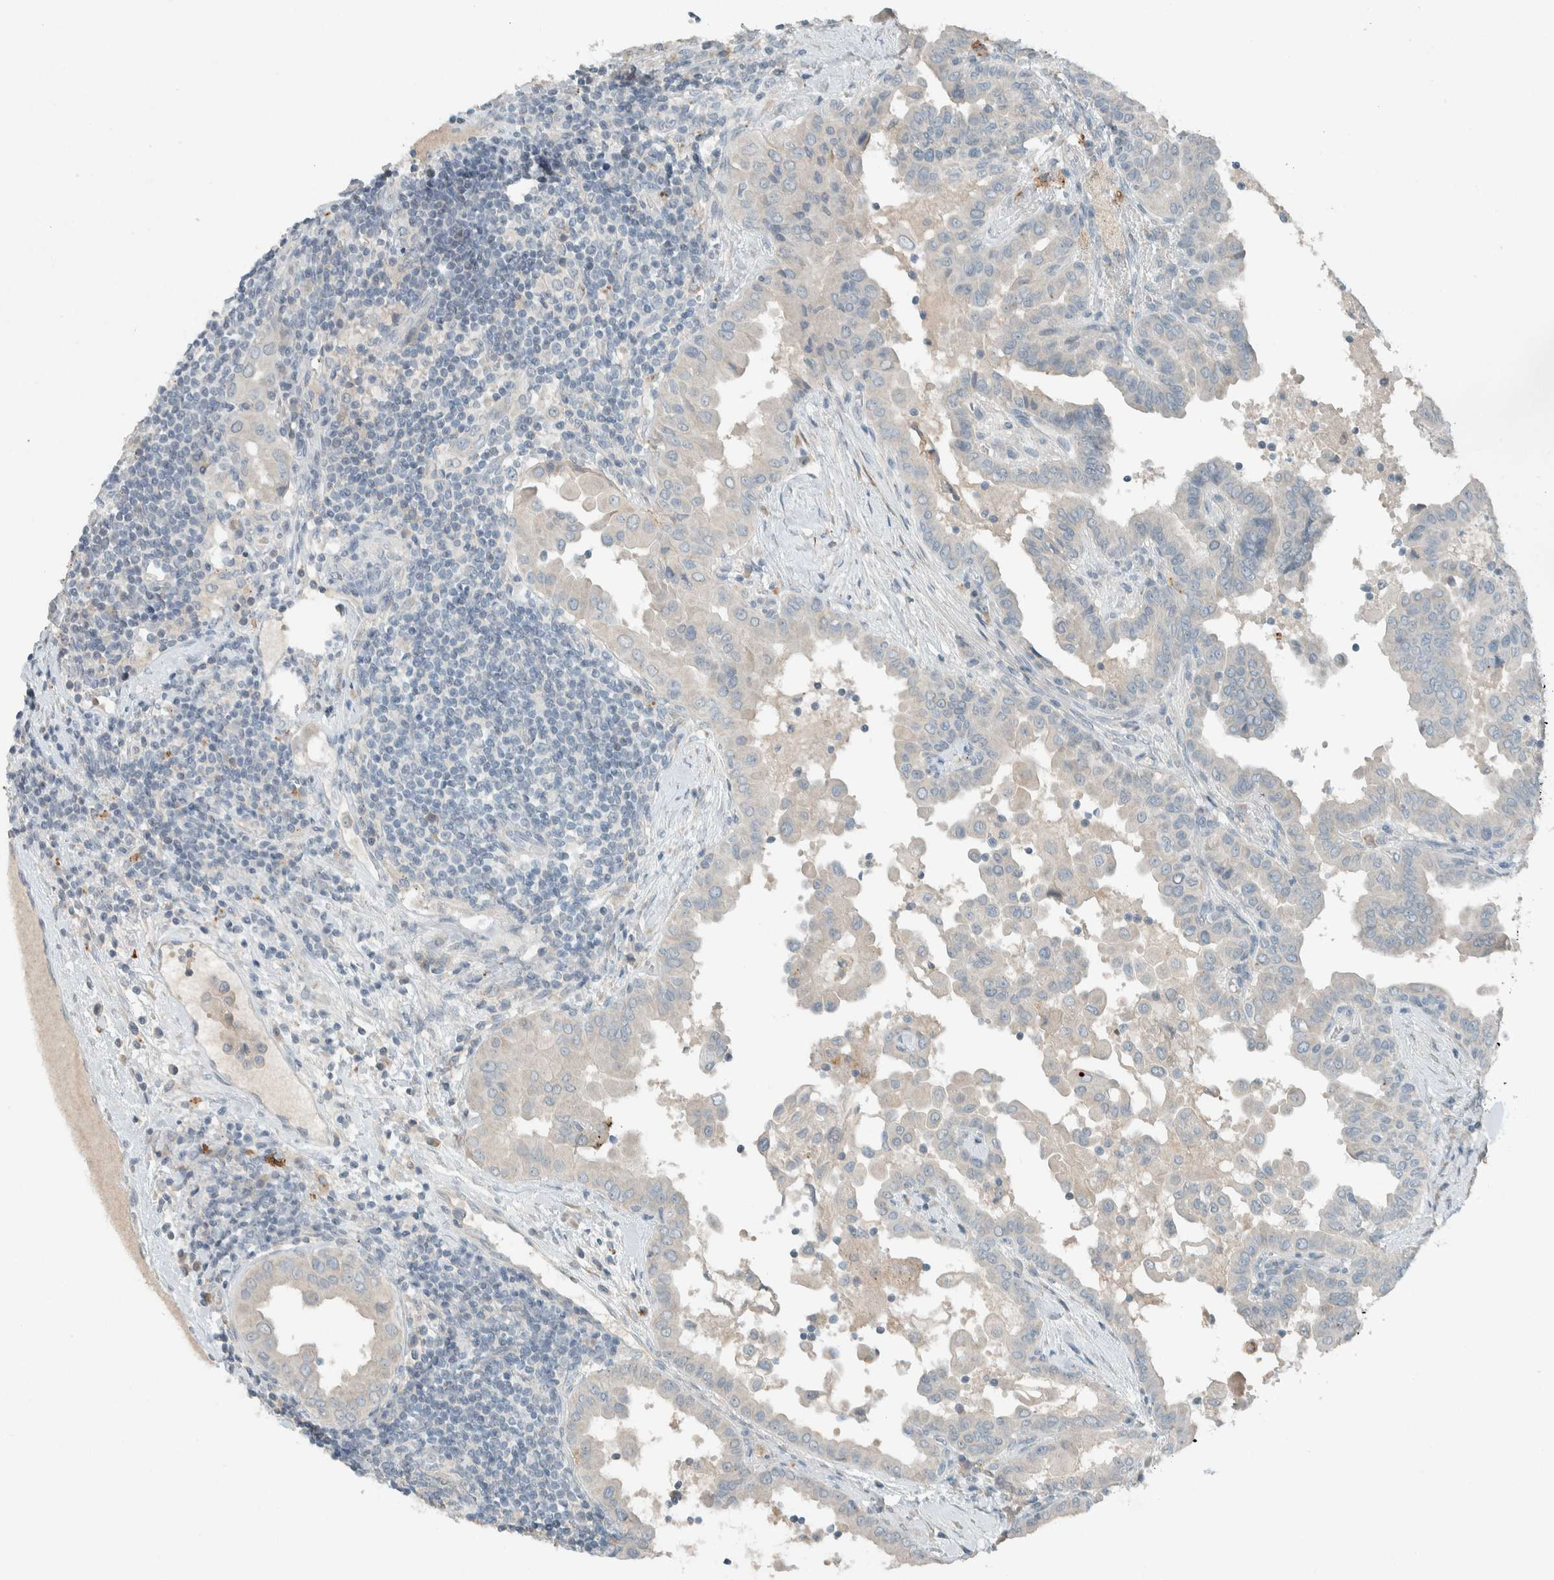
{"staining": {"intensity": "negative", "quantity": "none", "location": "none"}, "tissue": "thyroid cancer", "cell_type": "Tumor cells", "image_type": "cancer", "snomed": [{"axis": "morphology", "description": "Papillary adenocarcinoma, NOS"}, {"axis": "topography", "description": "Thyroid gland"}], "caption": "Immunohistochemistry (IHC) micrograph of human thyroid cancer stained for a protein (brown), which shows no expression in tumor cells.", "gene": "CERCAM", "patient": {"sex": "male", "age": 33}}